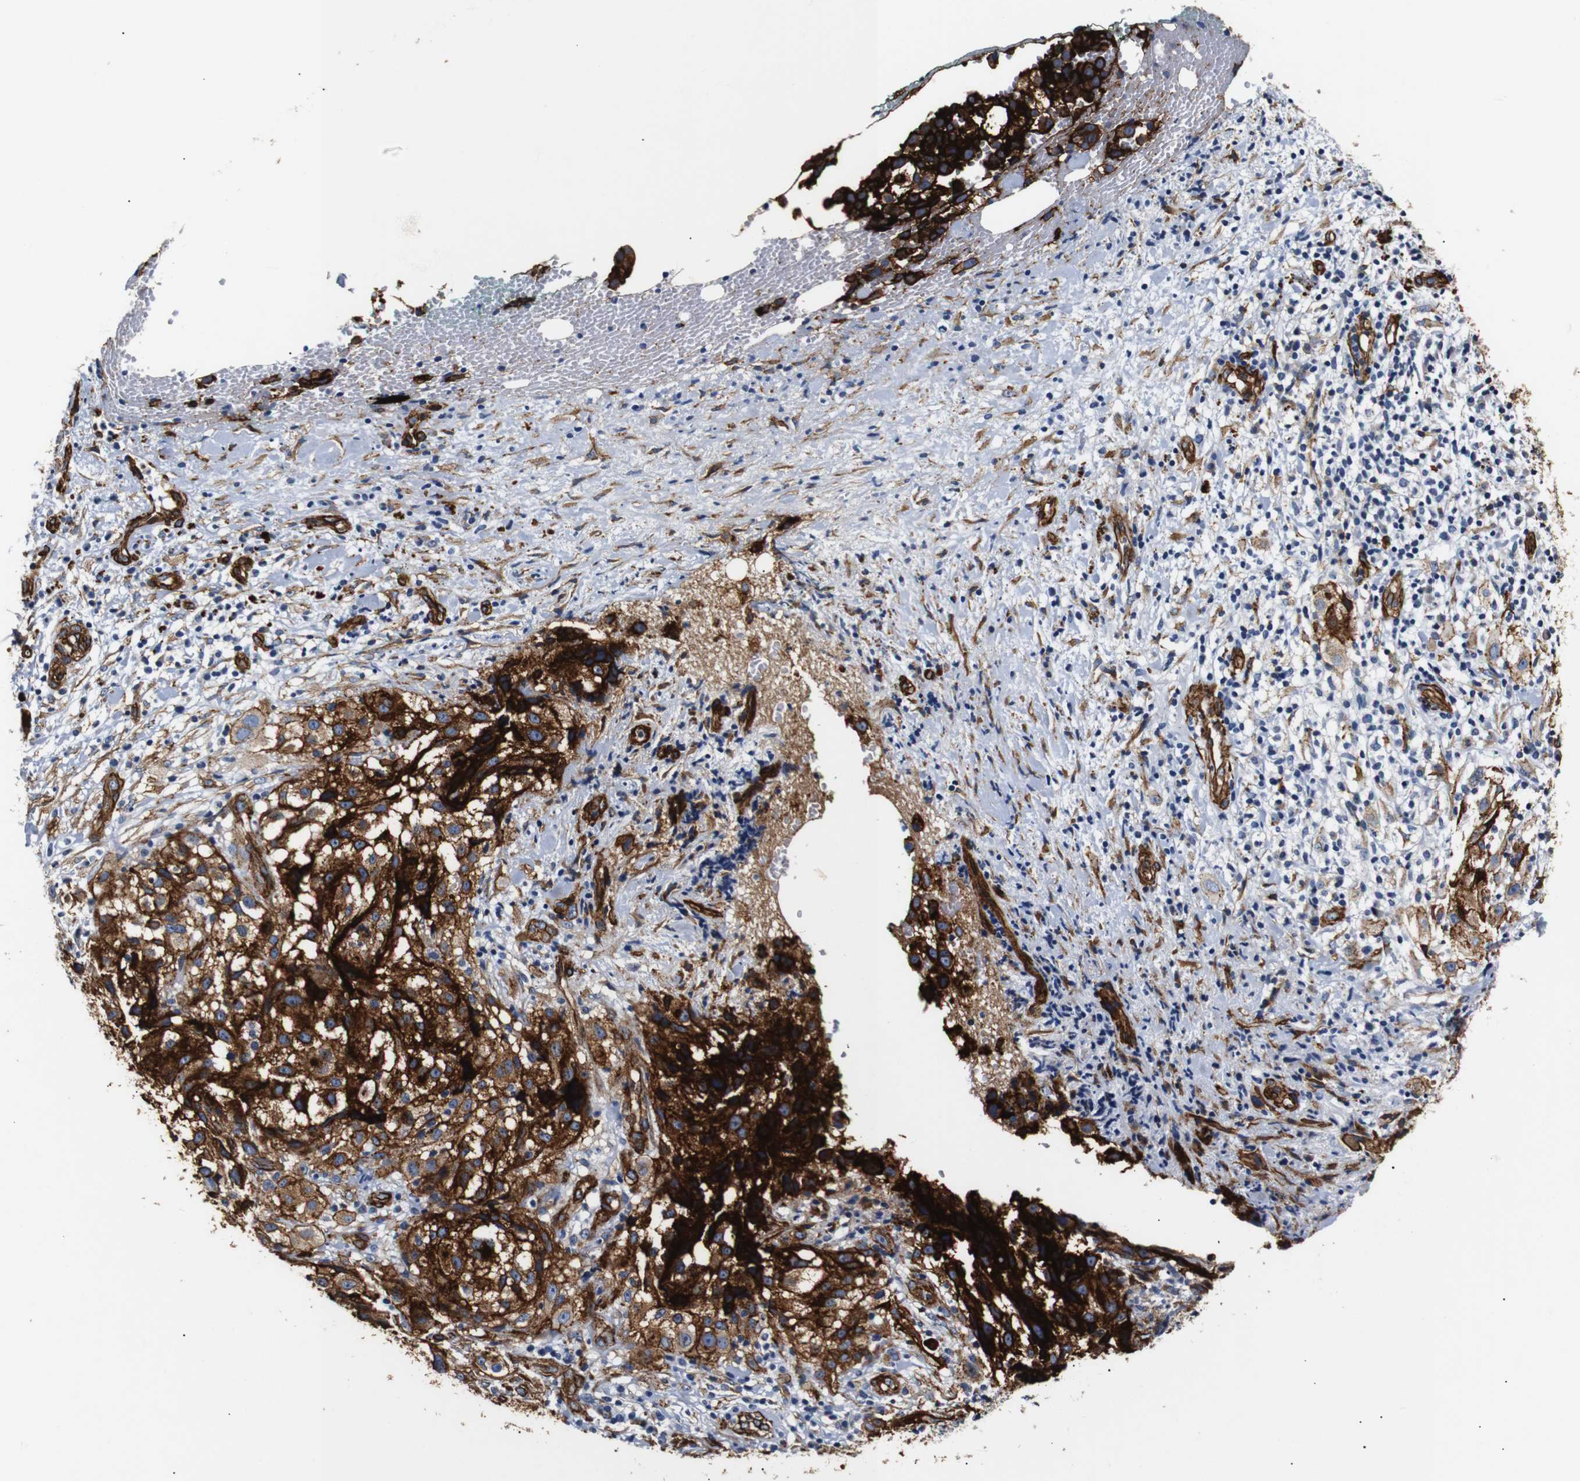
{"staining": {"intensity": "strong", "quantity": ">75%", "location": "cytoplasmic/membranous"}, "tissue": "melanoma", "cell_type": "Tumor cells", "image_type": "cancer", "snomed": [{"axis": "morphology", "description": "Necrosis, NOS"}, {"axis": "morphology", "description": "Malignant melanoma, NOS"}, {"axis": "topography", "description": "Skin"}], "caption": "This micrograph demonstrates malignant melanoma stained with immunohistochemistry to label a protein in brown. The cytoplasmic/membranous of tumor cells show strong positivity for the protein. Nuclei are counter-stained blue.", "gene": "CAV2", "patient": {"sex": "female", "age": 87}}